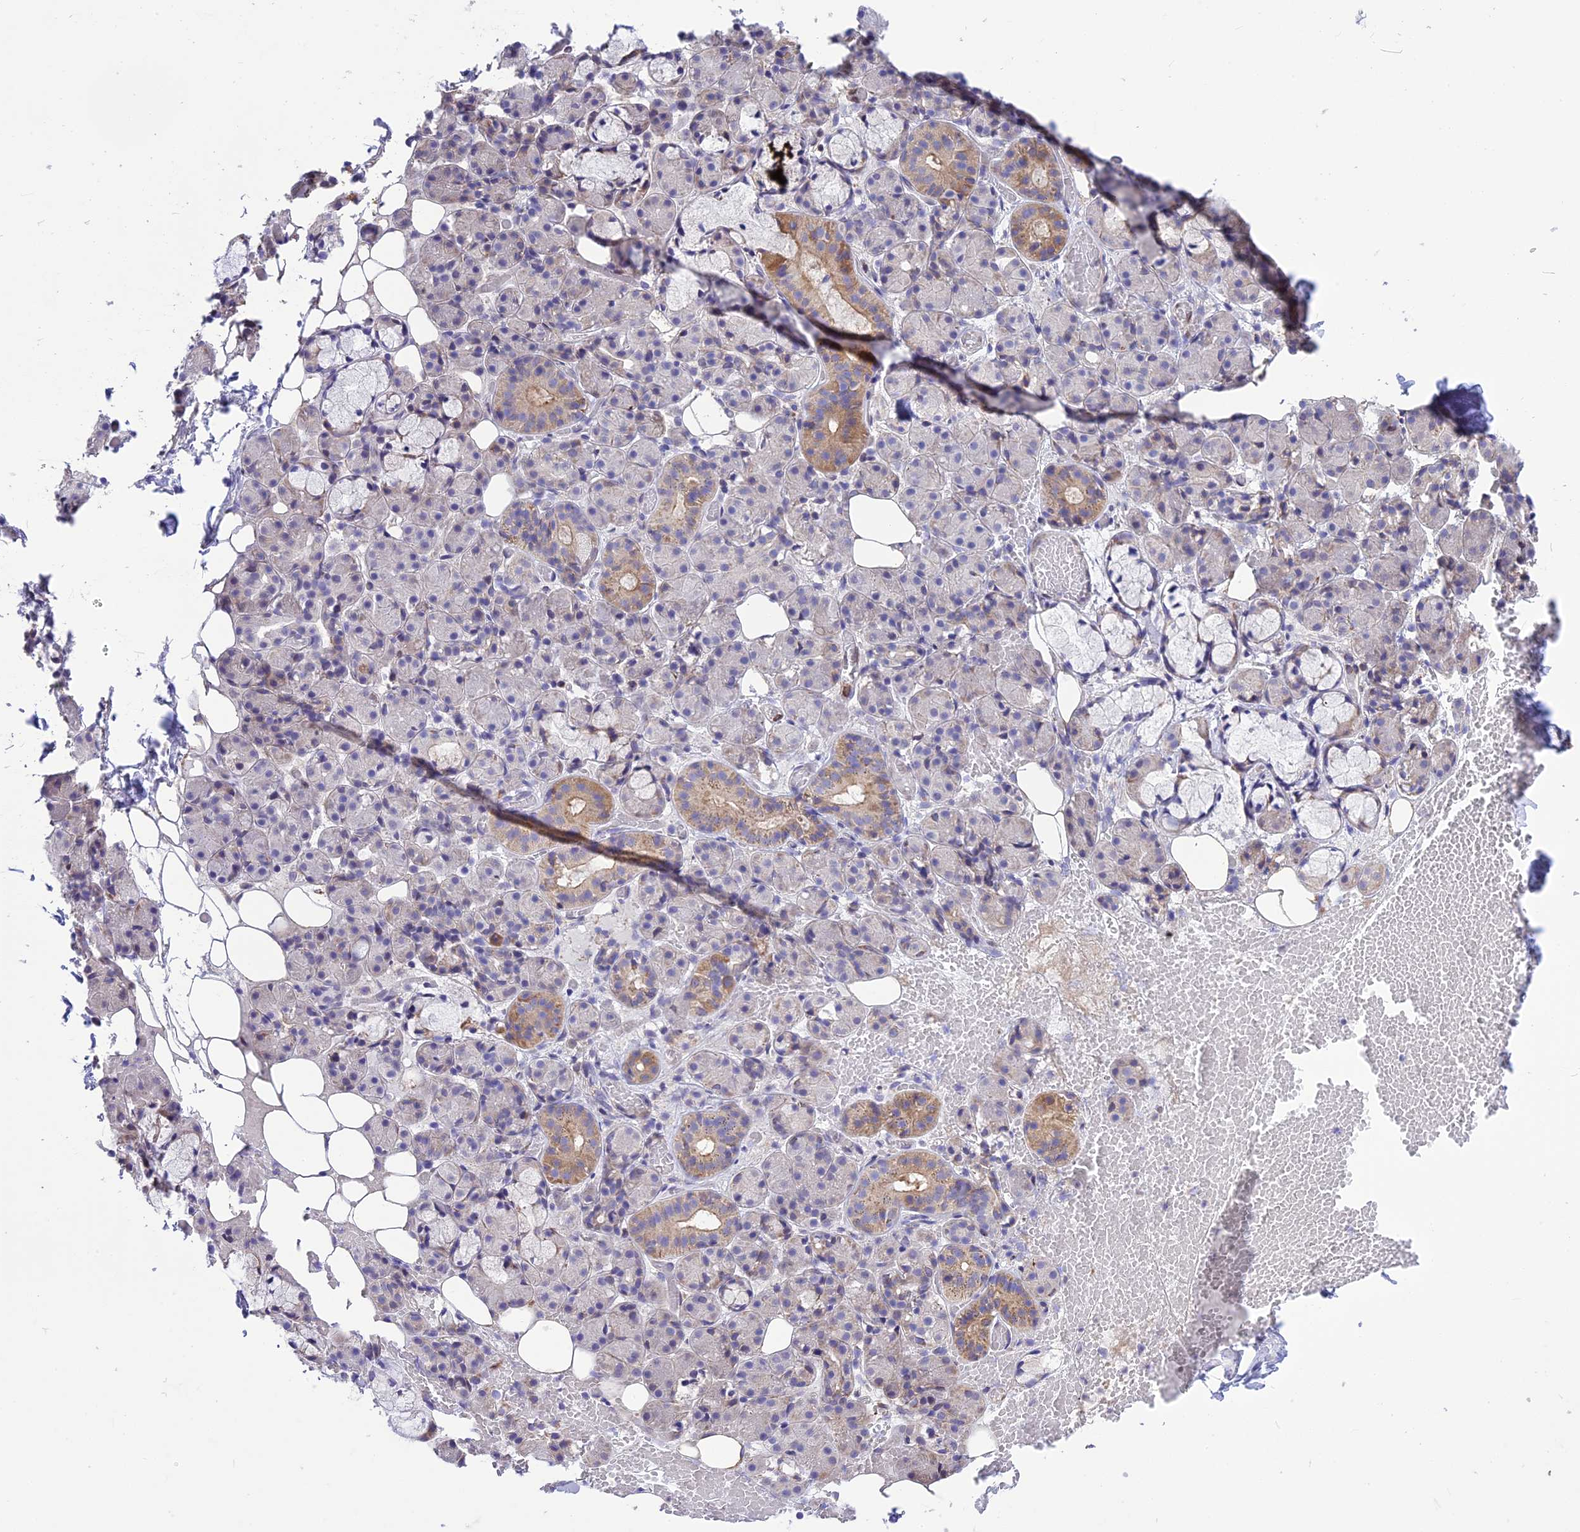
{"staining": {"intensity": "moderate", "quantity": "<25%", "location": "cytoplasmic/membranous"}, "tissue": "salivary gland", "cell_type": "Glandular cells", "image_type": "normal", "snomed": [{"axis": "morphology", "description": "Normal tissue, NOS"}, {"axis": "topography", "description": "Salivary gland"}], "caption": "IHC micrograph of benign salivary gland stained for a protein (brown), which displays low levels of moderate cytoplasmic/membranous staining in approximately <25% of glandular cells.", "gene": "DOC2B", "patient": {"sex": "male", "age": 63}}